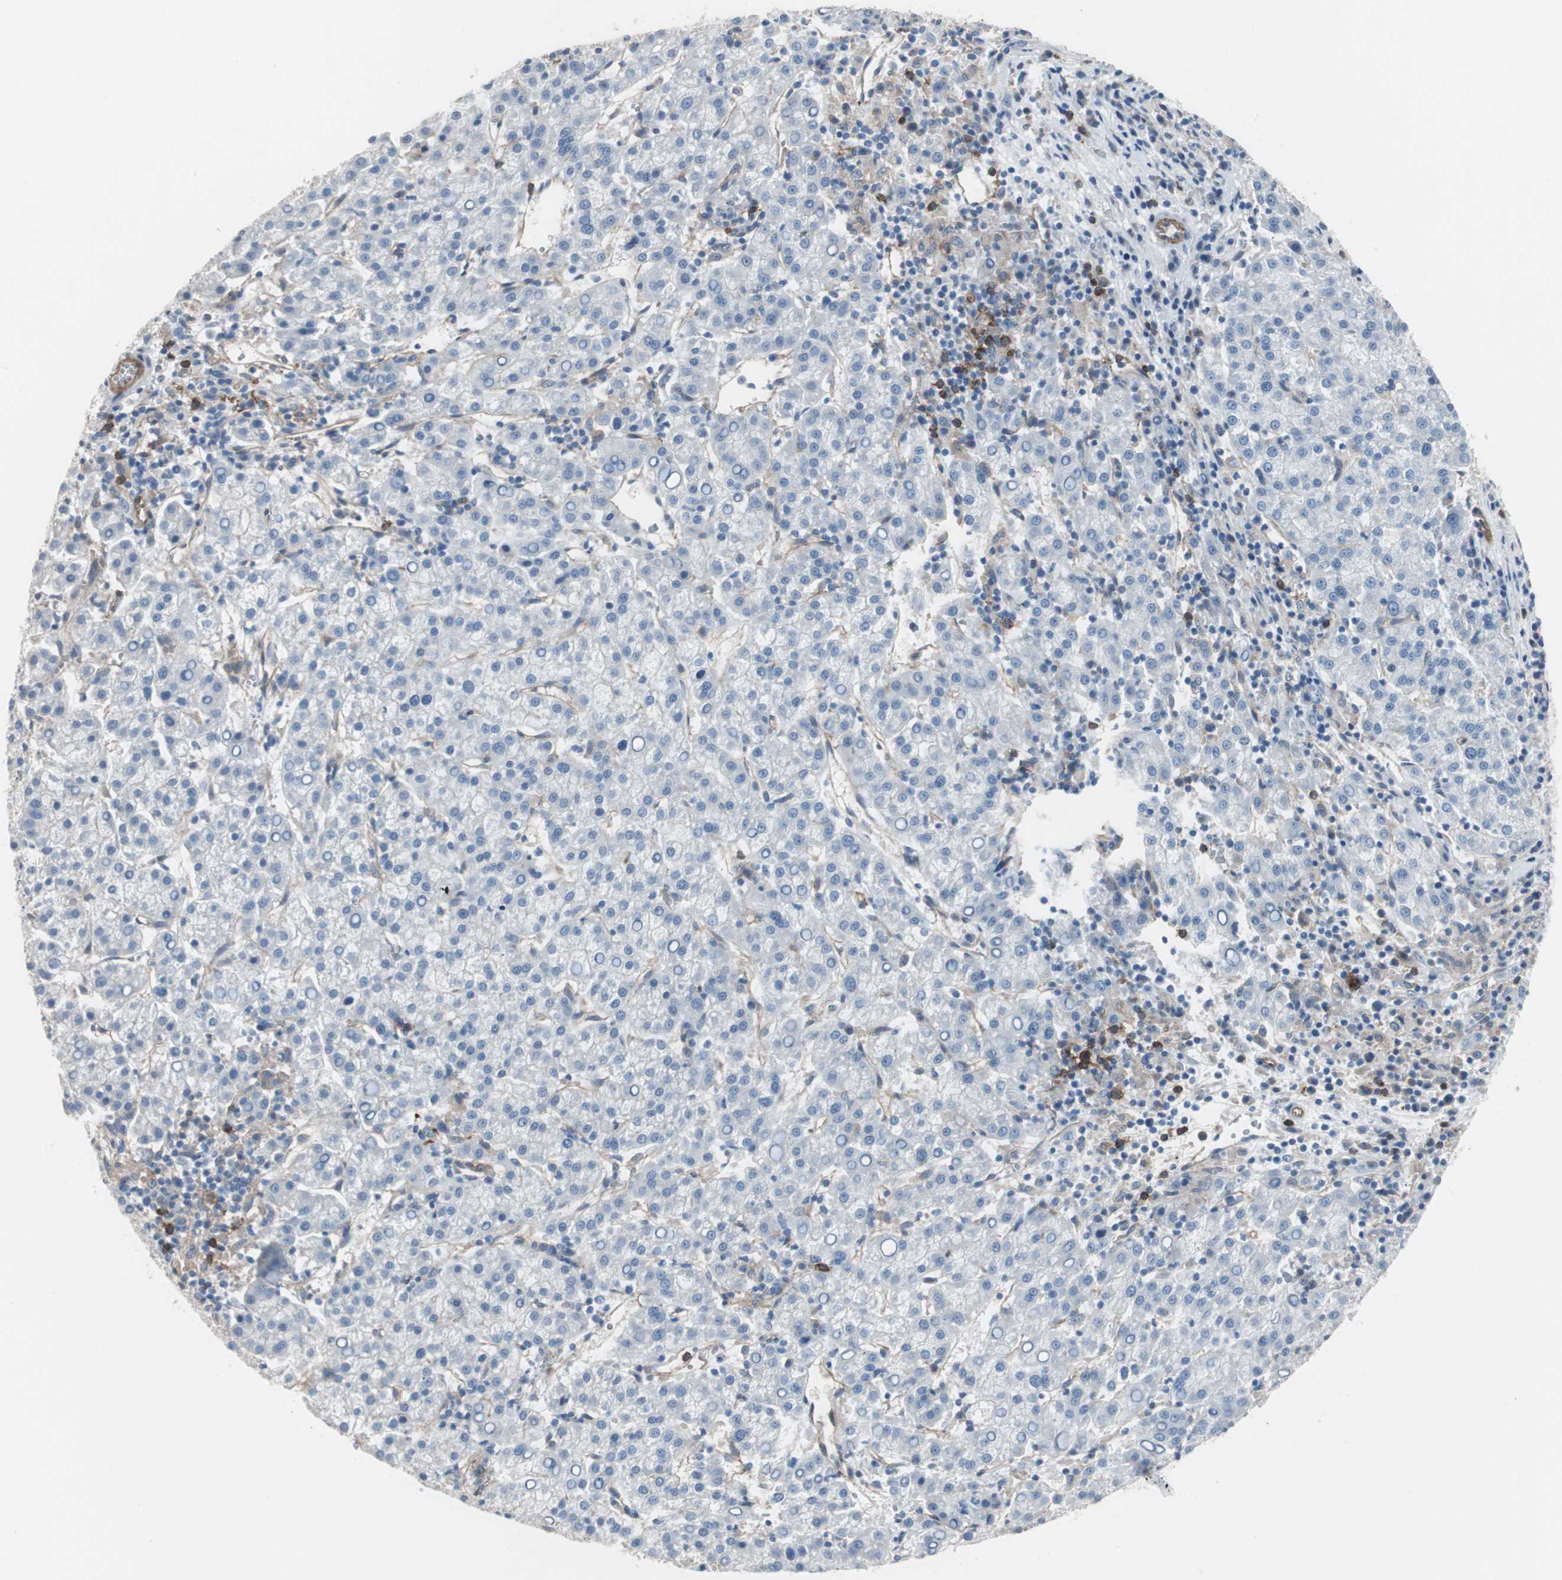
{"staining": {"intensity": "negative", "quantity": "none", "location": "none"}, "tissue": "liver cancer", "cell_type": "Tumor cells", "image_type": "cancer", "snomed": [{"axis": "morphology", "description": "Carcinoma, Hepatocellular, NOS"}, {"axis": "topography", "description": "Liver"}], "caption": "The photomicrograph exhibits no significant expression in tumor cells of liver cancer (hepatocellular carcinoma).", "gene": "SWAP70", "patient": {"sex": "female", "age": 58}}